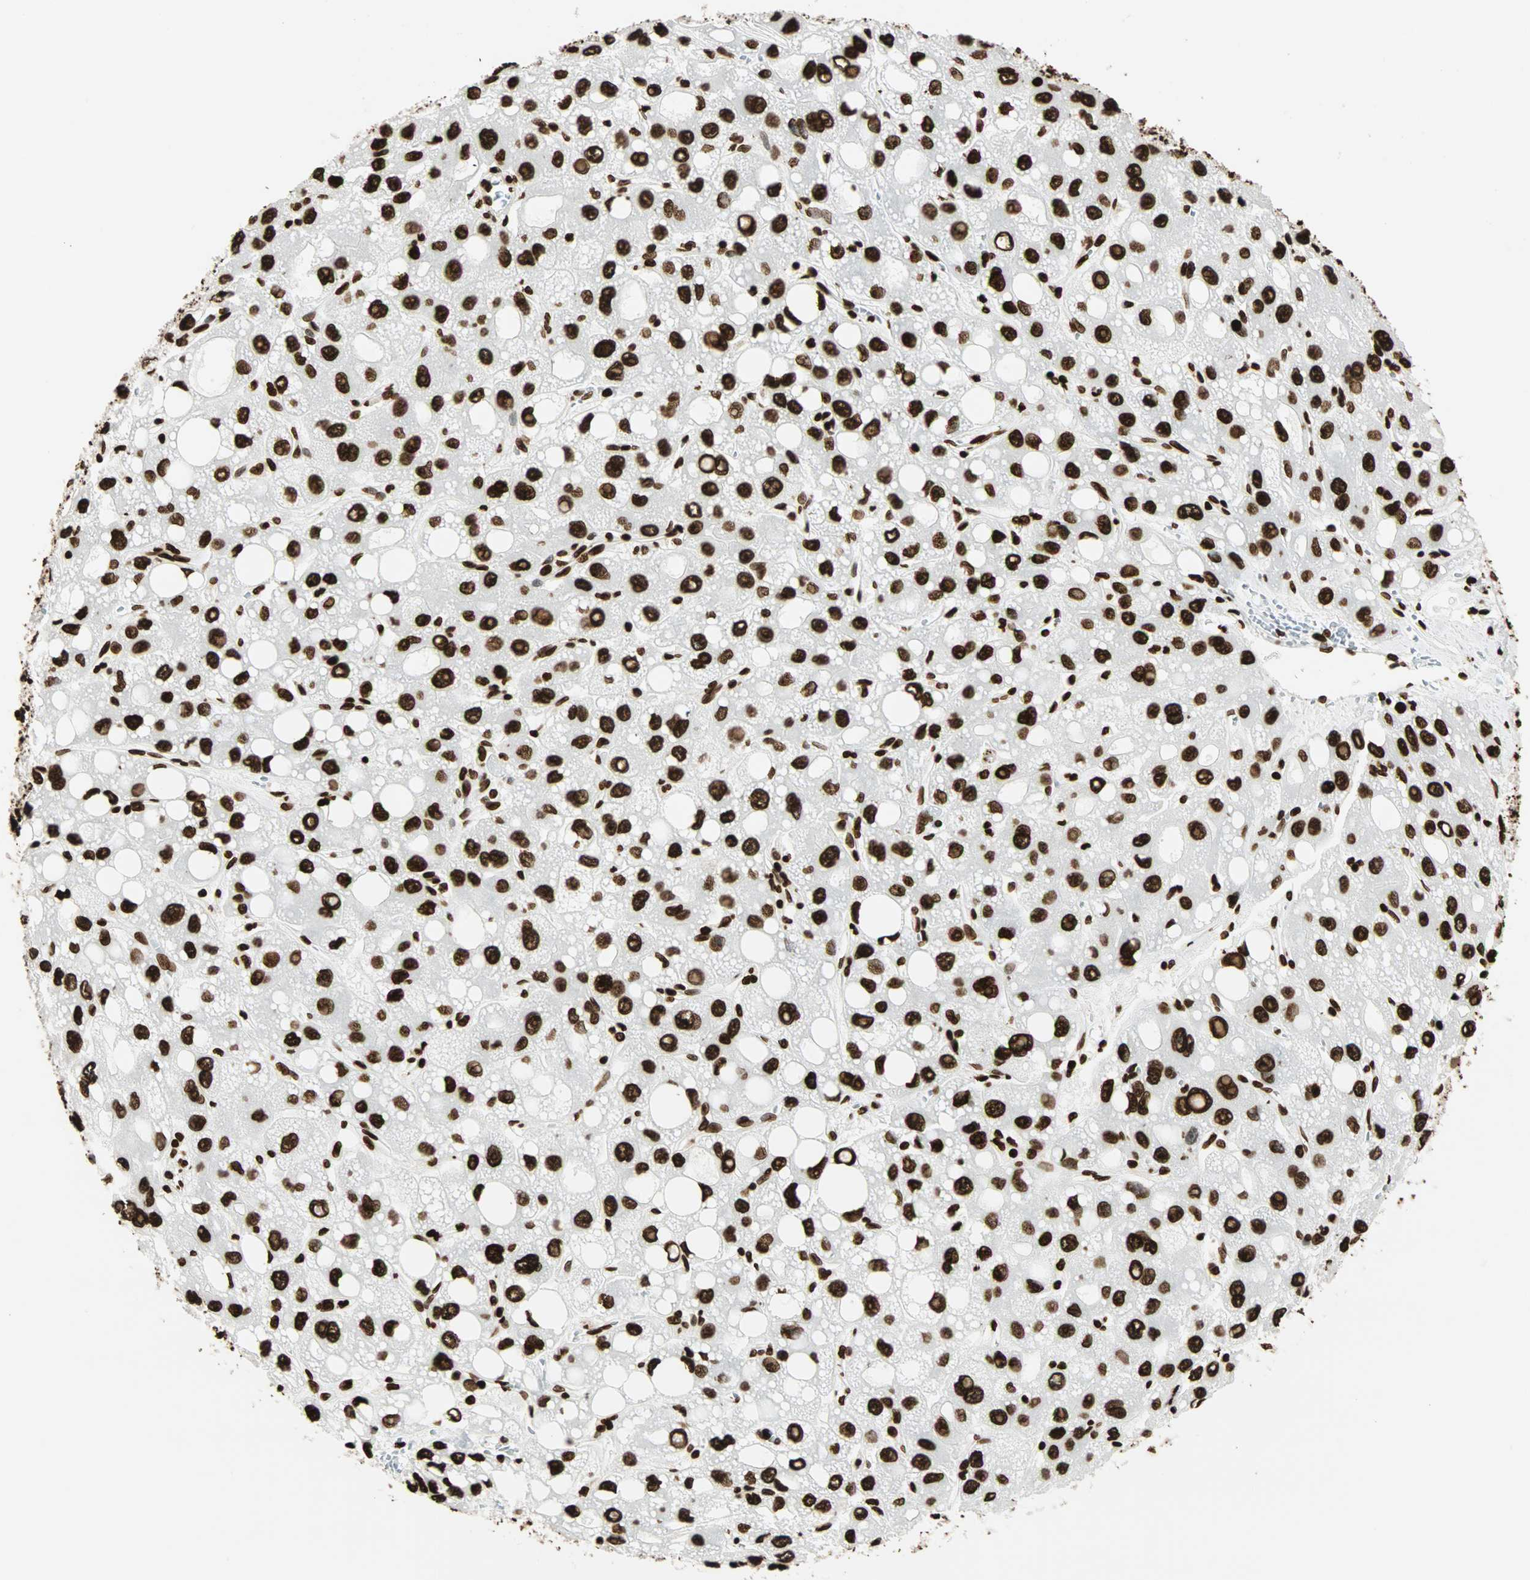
{"staining": {"intensity": "strong", "quantity": ">75%", "location": "nuclear"}, "tissue": "liver cancer", "cell_type": "Tumor cells", "image_type": "cancer", "snomed": [{"axis": "morphology", "description": "Carcinoma, Hepatocellular, NOS"}, {"axis": "topography", "description": "Liver"}], "caption": "Liver hepatocellular carcinoma tissue reveals strong nuclear positivity in about >75% of tumor cells, visualized by immunohistochemistry.", "gene": "GLI2", "patient": {"sex": "male", "age": 55}}